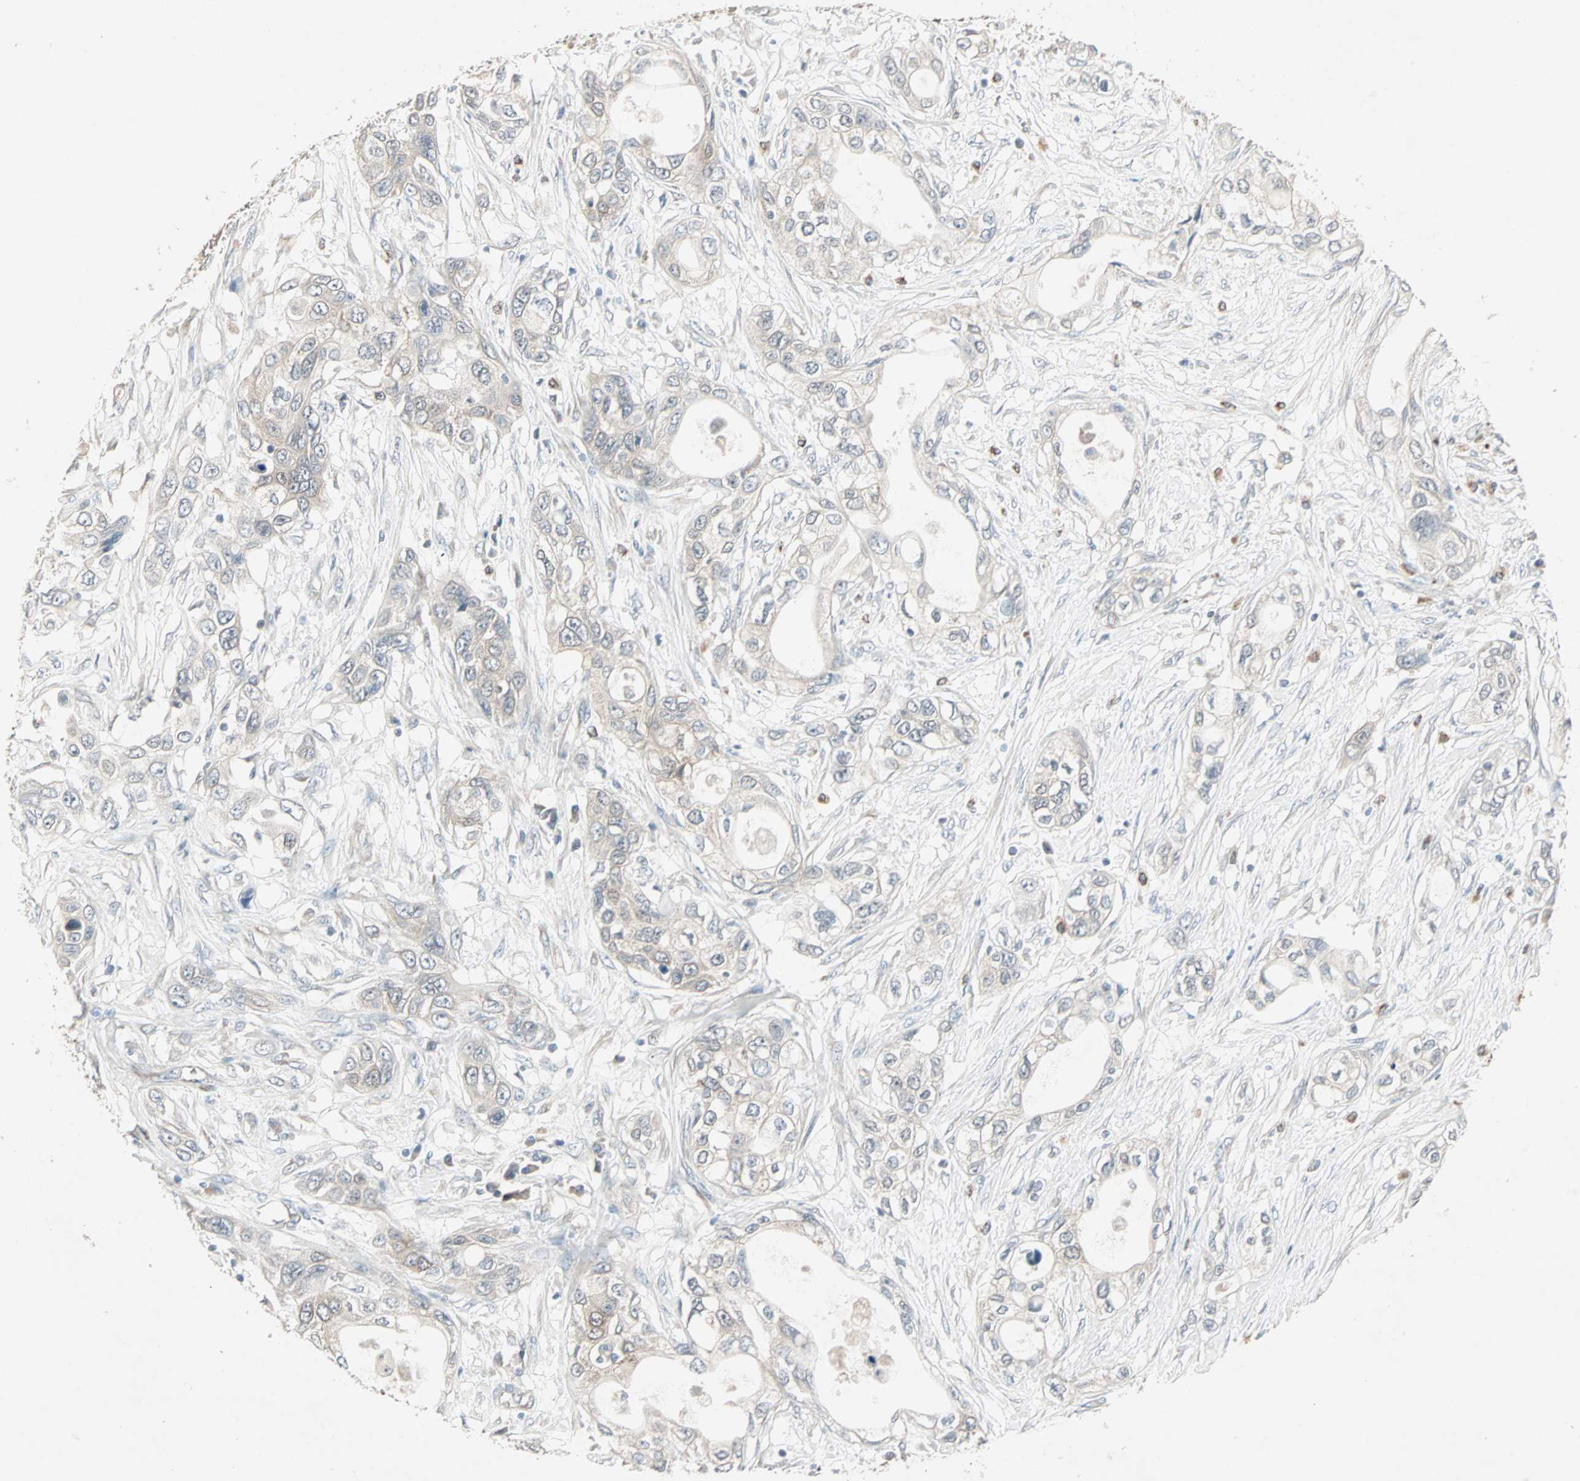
{"staining": {"intensity": "negative", "quantity": "none", "location": "none"}, "tissue": "pancreatic cancer", "cell_type": "Tumor cells", "image_type": "cancer", "snomed": [{"axis": "morphology", "description": "Adenocarcinoma, NOS"}, {"axis": "topography", "description": "Pancreas"}], "caption": "The immunohistochemistry (IHC) image has no significant positivity in tumor cells of pancreatic cancer tissue.", "gene": "JMJD7-PLA2G4B", "patient": {"sex": "female", "age": 70}}